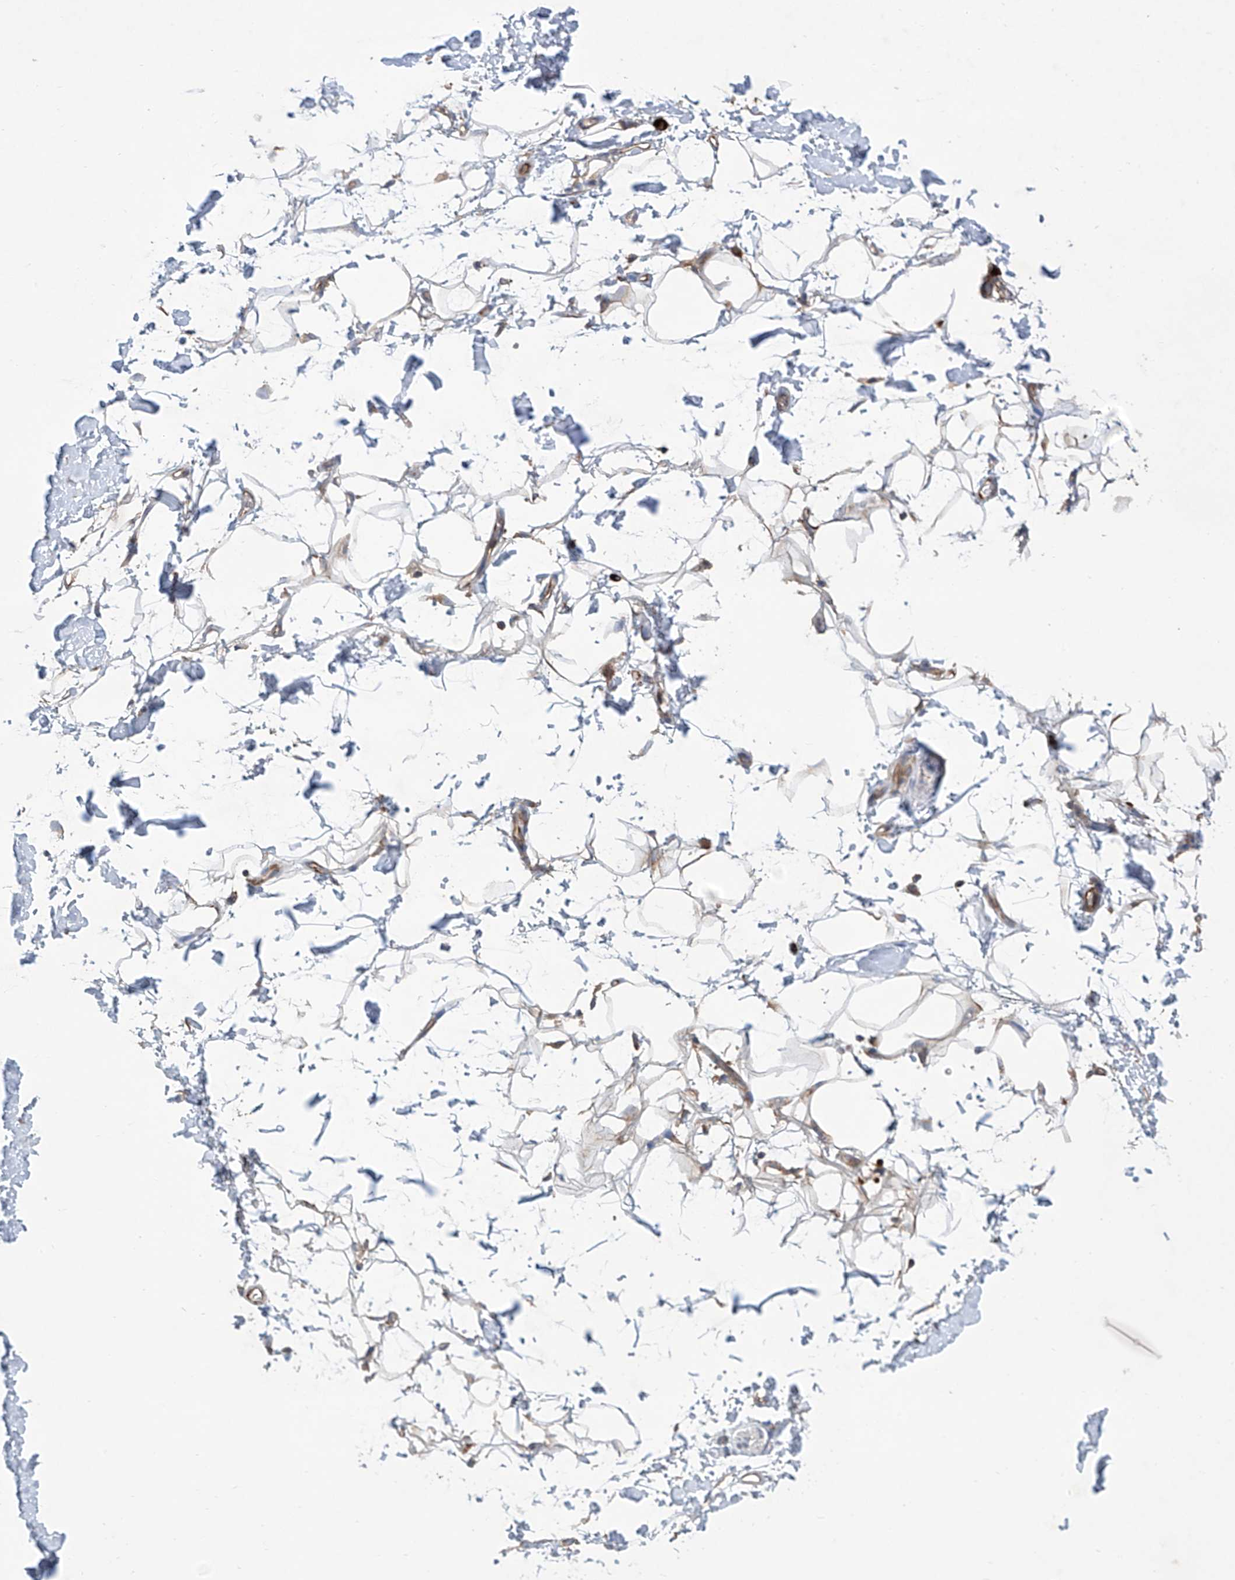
{"staining": {"intensity": "negative", "quantity": "none", "location": "none"}, "tissue": "adipose tissue", "cell_type": "Adipocytes", "image_type": "normal", "snomed": [{"axis": "morphology", "description": "Normal tissue, NOS"}, {"axis": "morphology", "description": "Adenocarcinoma, NOS"}, {"axis": "topography", "description": "Pancreas"}, {"axis": "topography", "description": "Peripheral nerve tissue"}], "caption": "This is an immunohistochemistry (IHC) image of unremarkable adipose tissue. There is no staining in adipocytes.", "gene": "SENP2", "patient": {"sex": "male", "age": 59}}